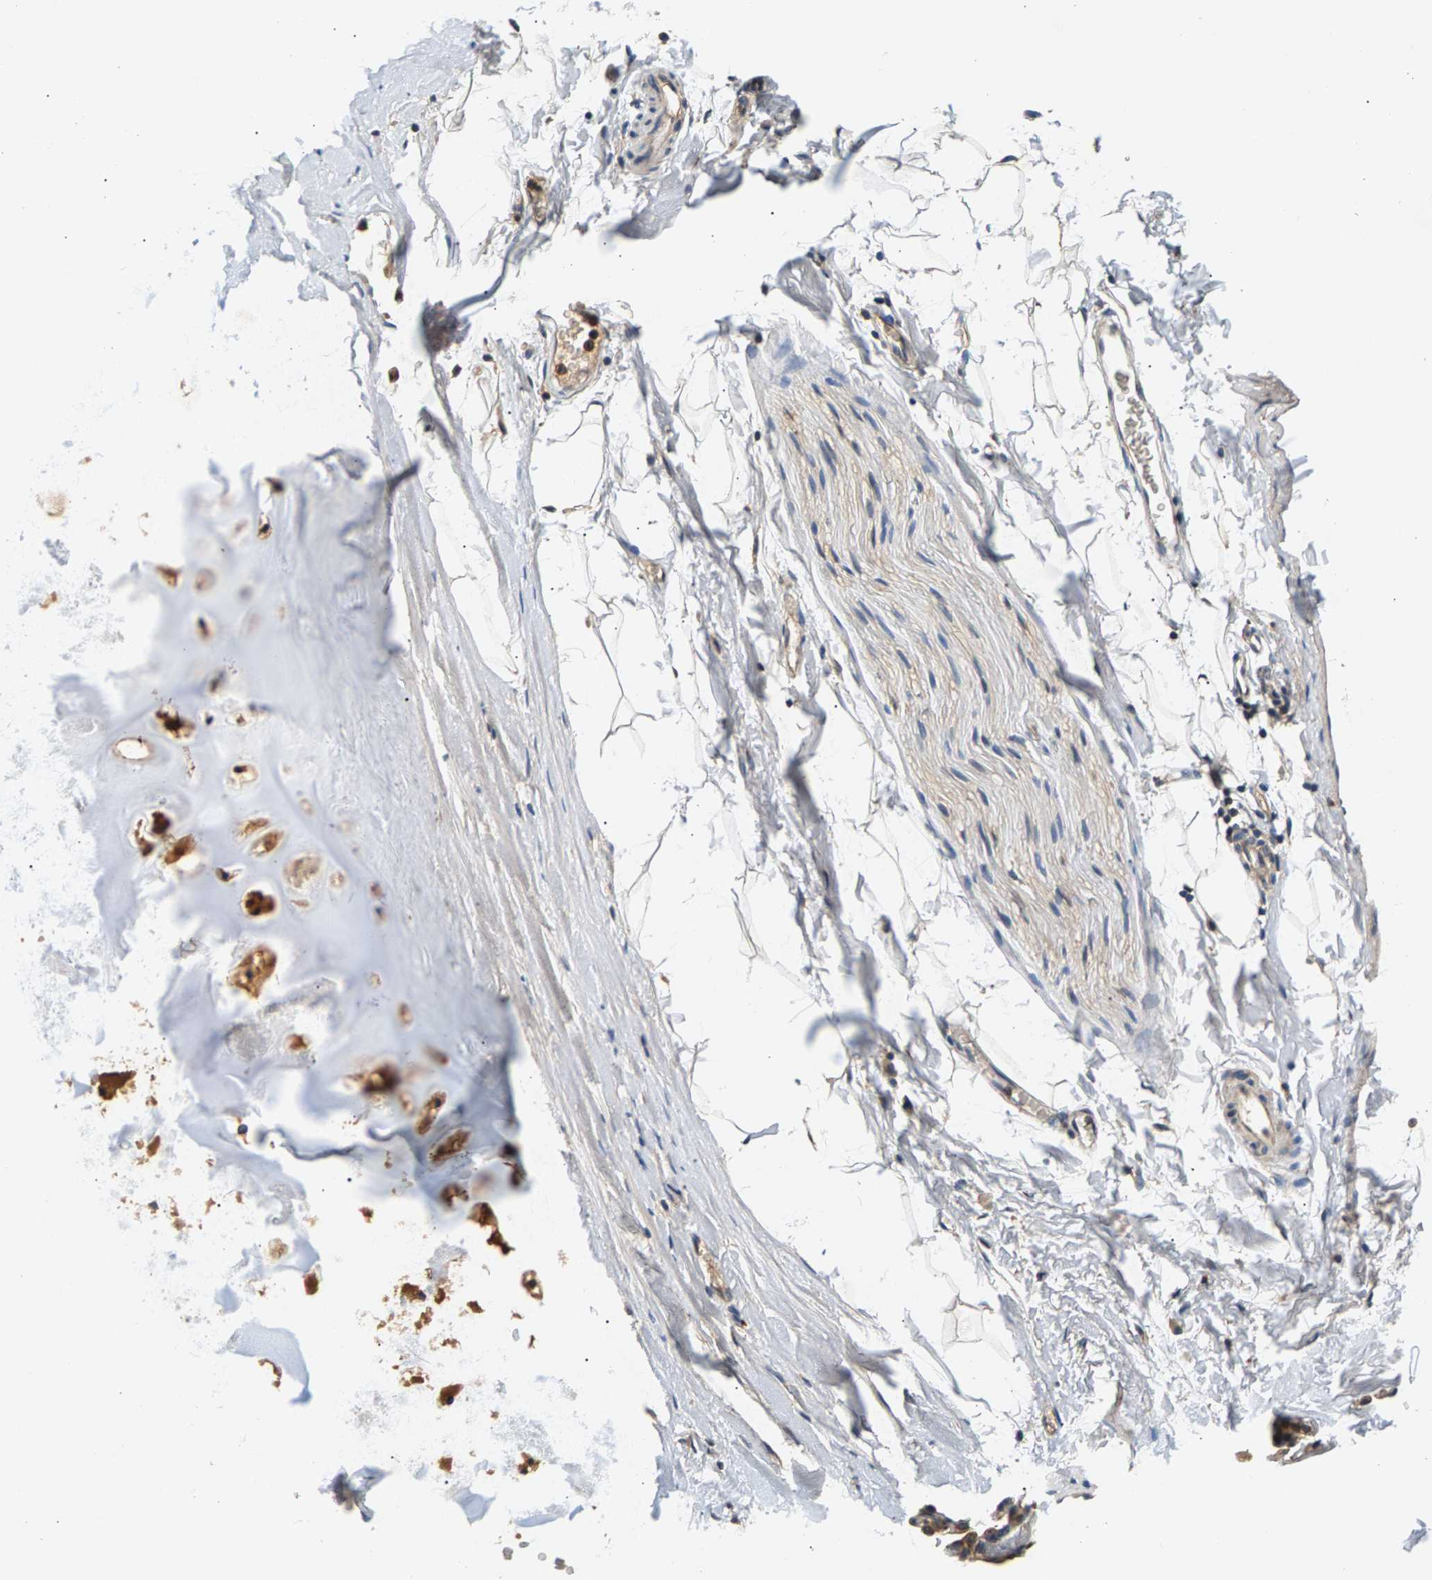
{"staining": {"intensity": "weak", "quantity": ">75%", "location": "cytoplasmic/membranous"}, "tissue": "adipose tissue", "cell_type": "Adipocytes", "image_type": "normal", "snomed": [{"axis": "morphology", "description": "Normal tissue, NOS"}, {"axis": "topography", "description": "Cartilage tissue"}, {"axis": "topography", "description": "Bronchus"}], "caption": "A high-resolution micrograph shows immunohistochemistry staining of benign adipose tissue, which displays weak cytoplasmic/membranous expression in about >75% of adipocytes.", "gene": "FAM78A", "patient": {"sex": "female", "age": 53}}